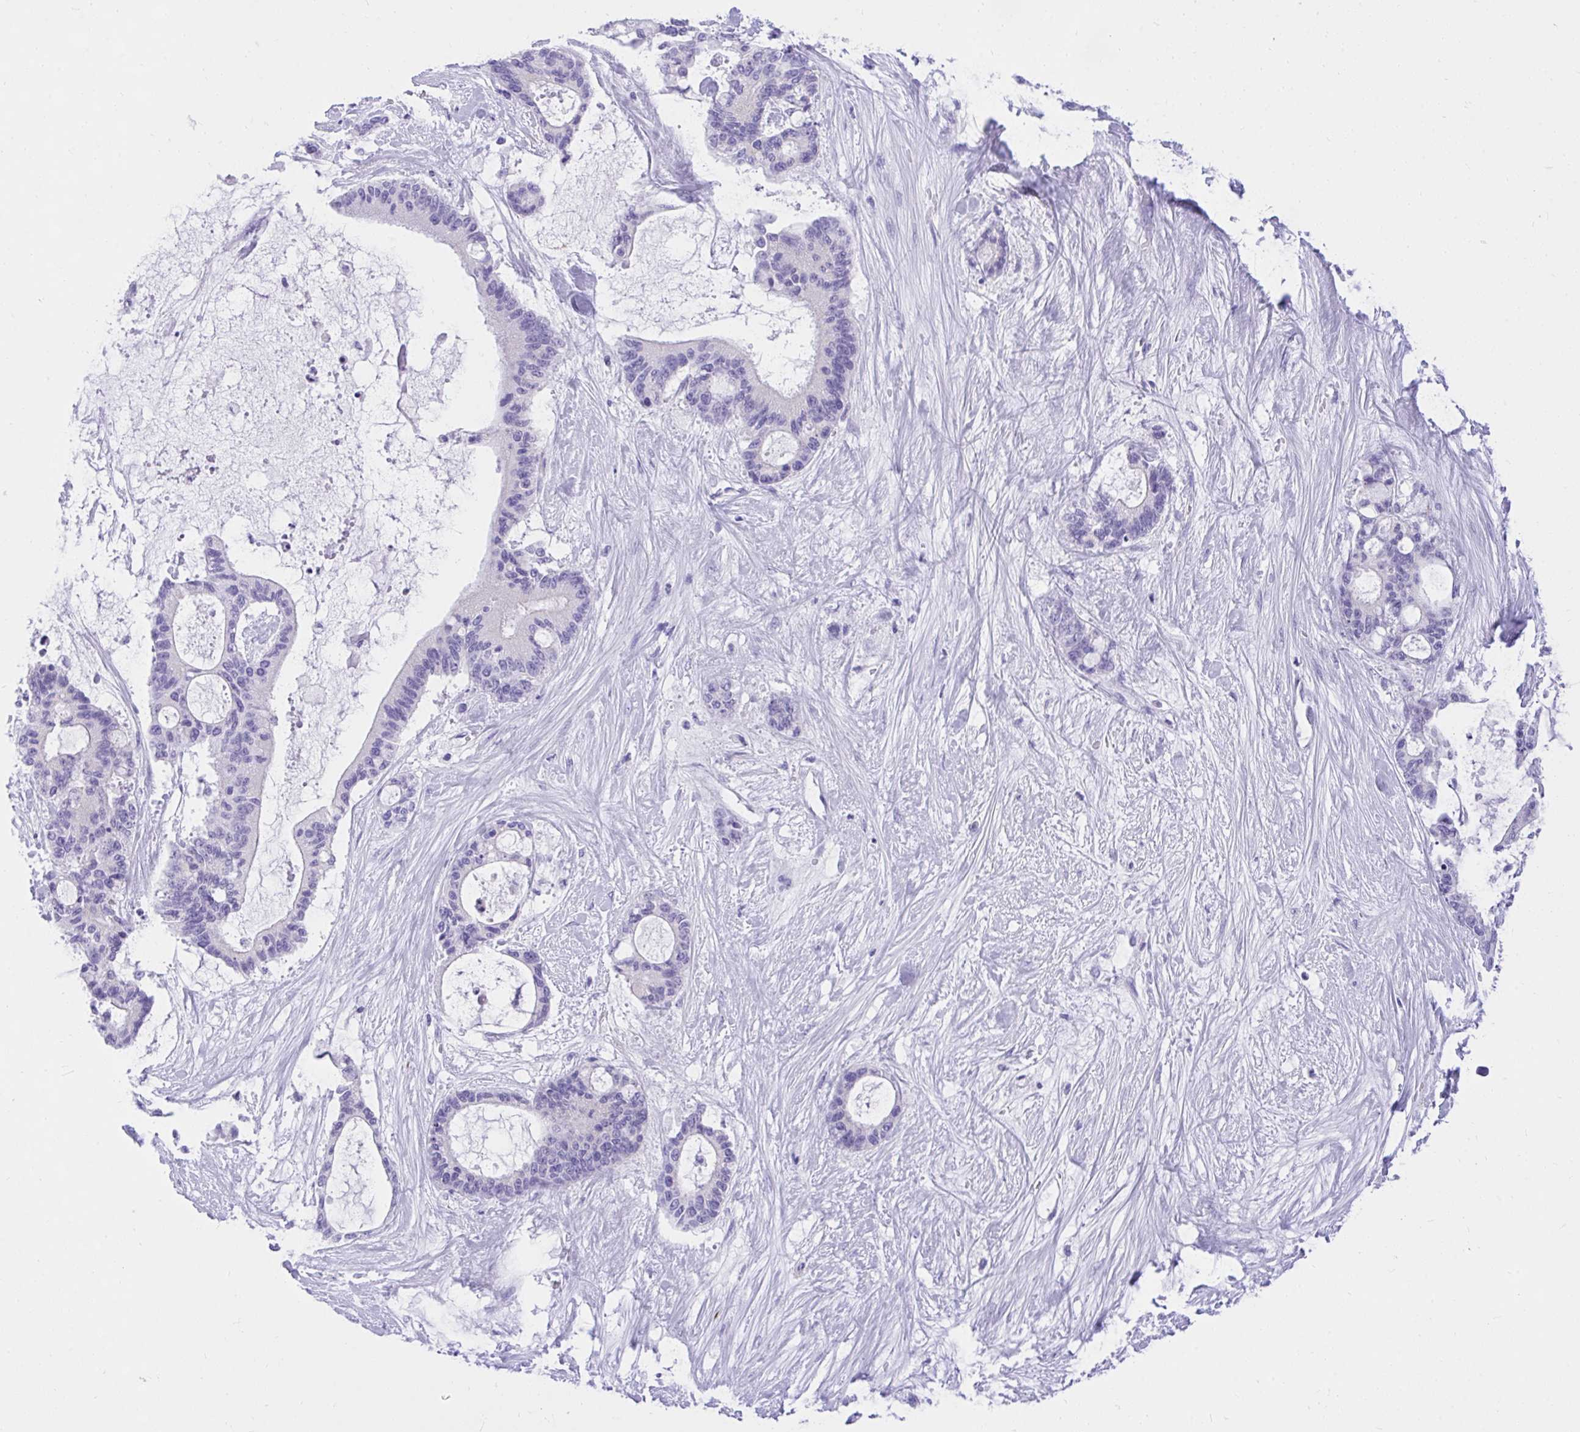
{"staining": {"intensity": "negative", "quantity": "none", "location": "none"}, "tissue": "liver cancer", "cell_type": "Tumor cells", "image_type": "cancer", "snomed": [{"axis": "morphology", "description": "Normal tissue, NOS"}, {"axis": "morphology", "description": "Cholangiocarcinoma"}, {"axis": "topography", "description": "Liver"}, {"axis": "topography", "description": "Peripheral nerve tissue"}], "caption": "Protein analysis of liver cancer demonstrates no significant expression in tumor cells.", "gene": "KCNN4", "patient": {"sex": "female", "age": 73}}